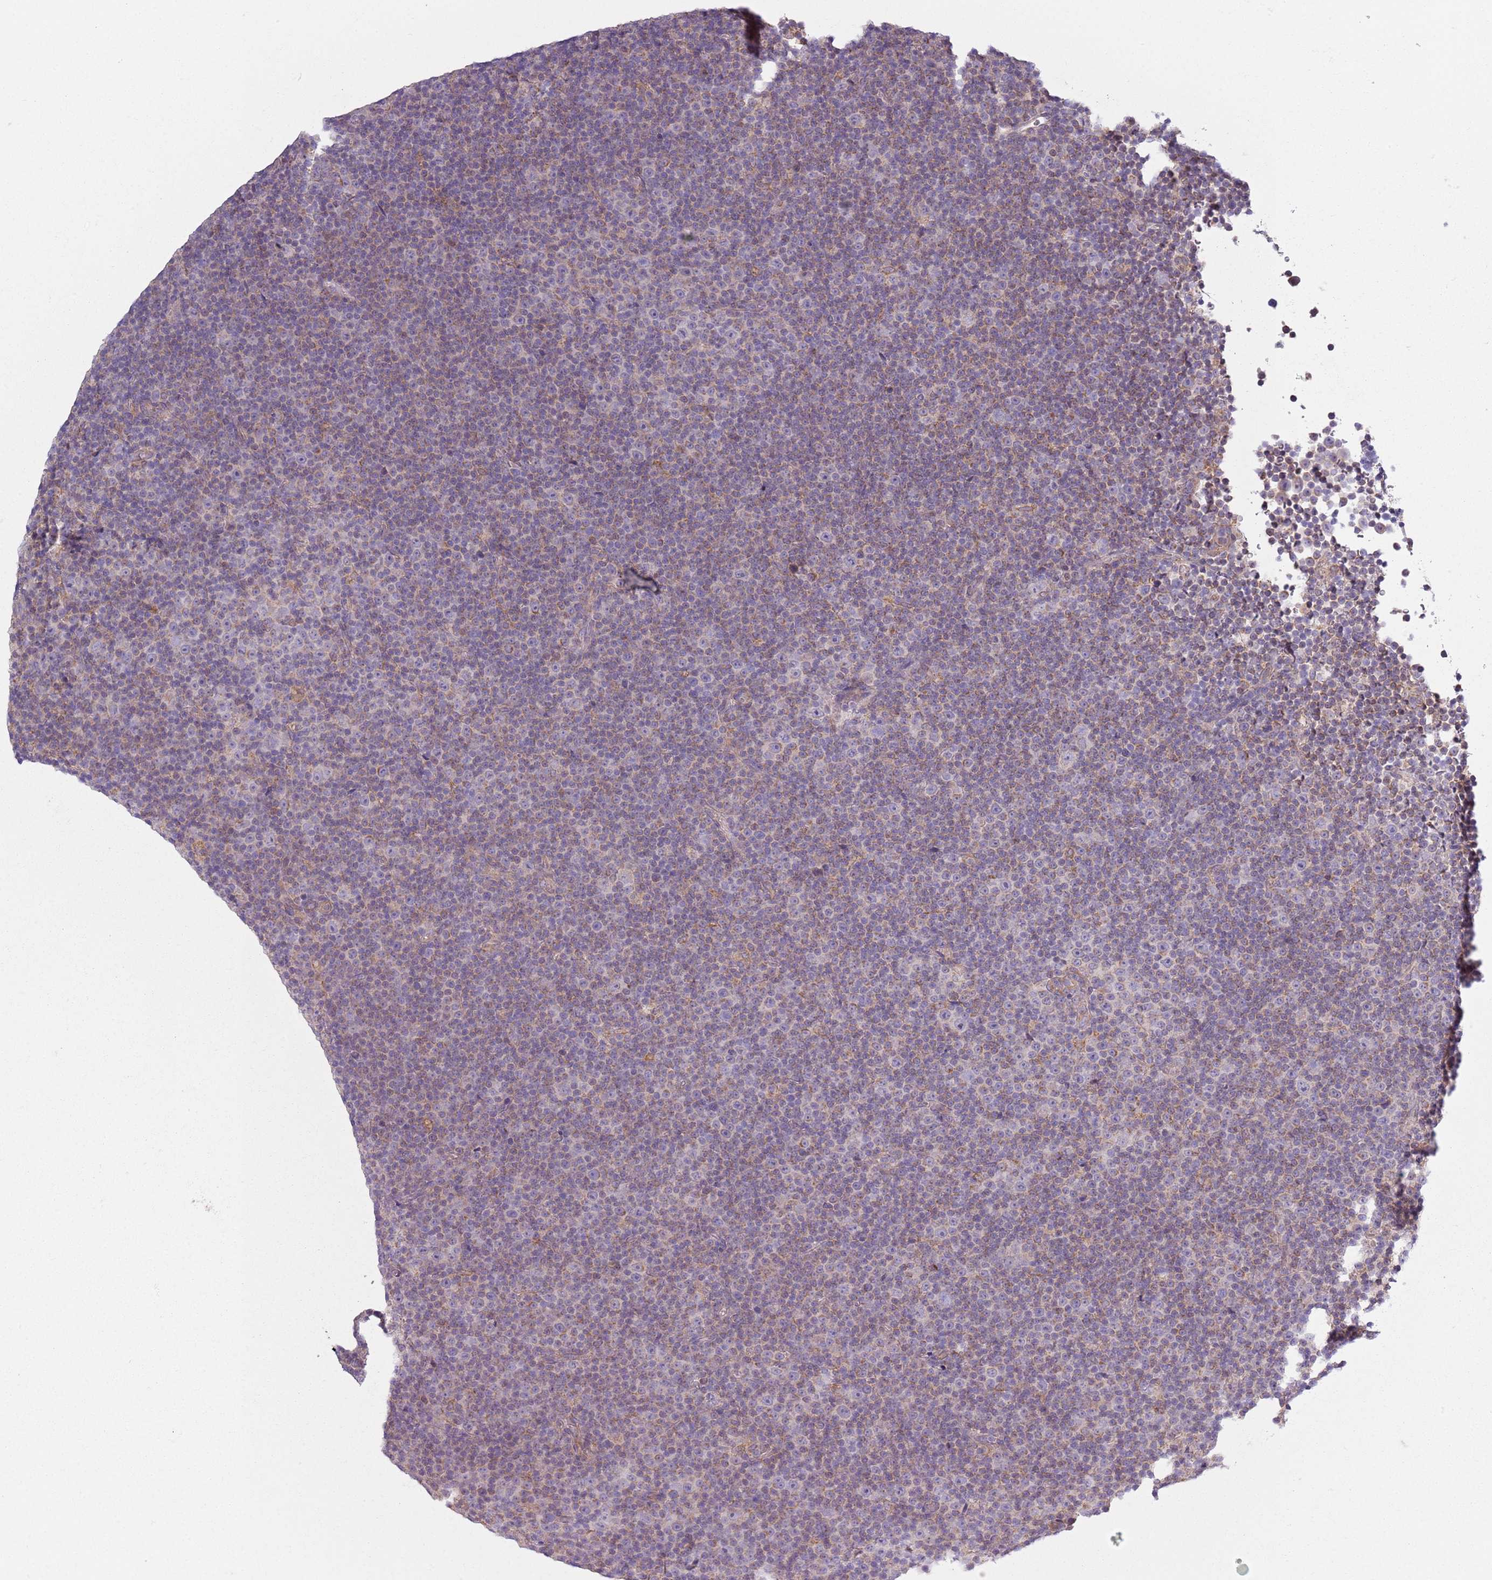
{"staining": {"intensity": "weak", "quantity": "25%-75%", "location": "cytoplasmic/membranous"}, "tissue": "lymphoma", "cell_type": "Tumor cells", "image_type": "cancer", "snomed": [{"axis": "morphology", "description": "Malignant lymphoma, non-Hodgkin's type, Low grade"}, {"axis": "topography", "description": "Lymph node"}], "caption": "This histopathology image exhibits immunohistochemistry staining of human lymphoma, with low weak cytoplasmic/membranous staining in approximately 25%-75% of tumor cells.", "gene": "COQ5", "patient": {"sex": "female", "age": 67}}